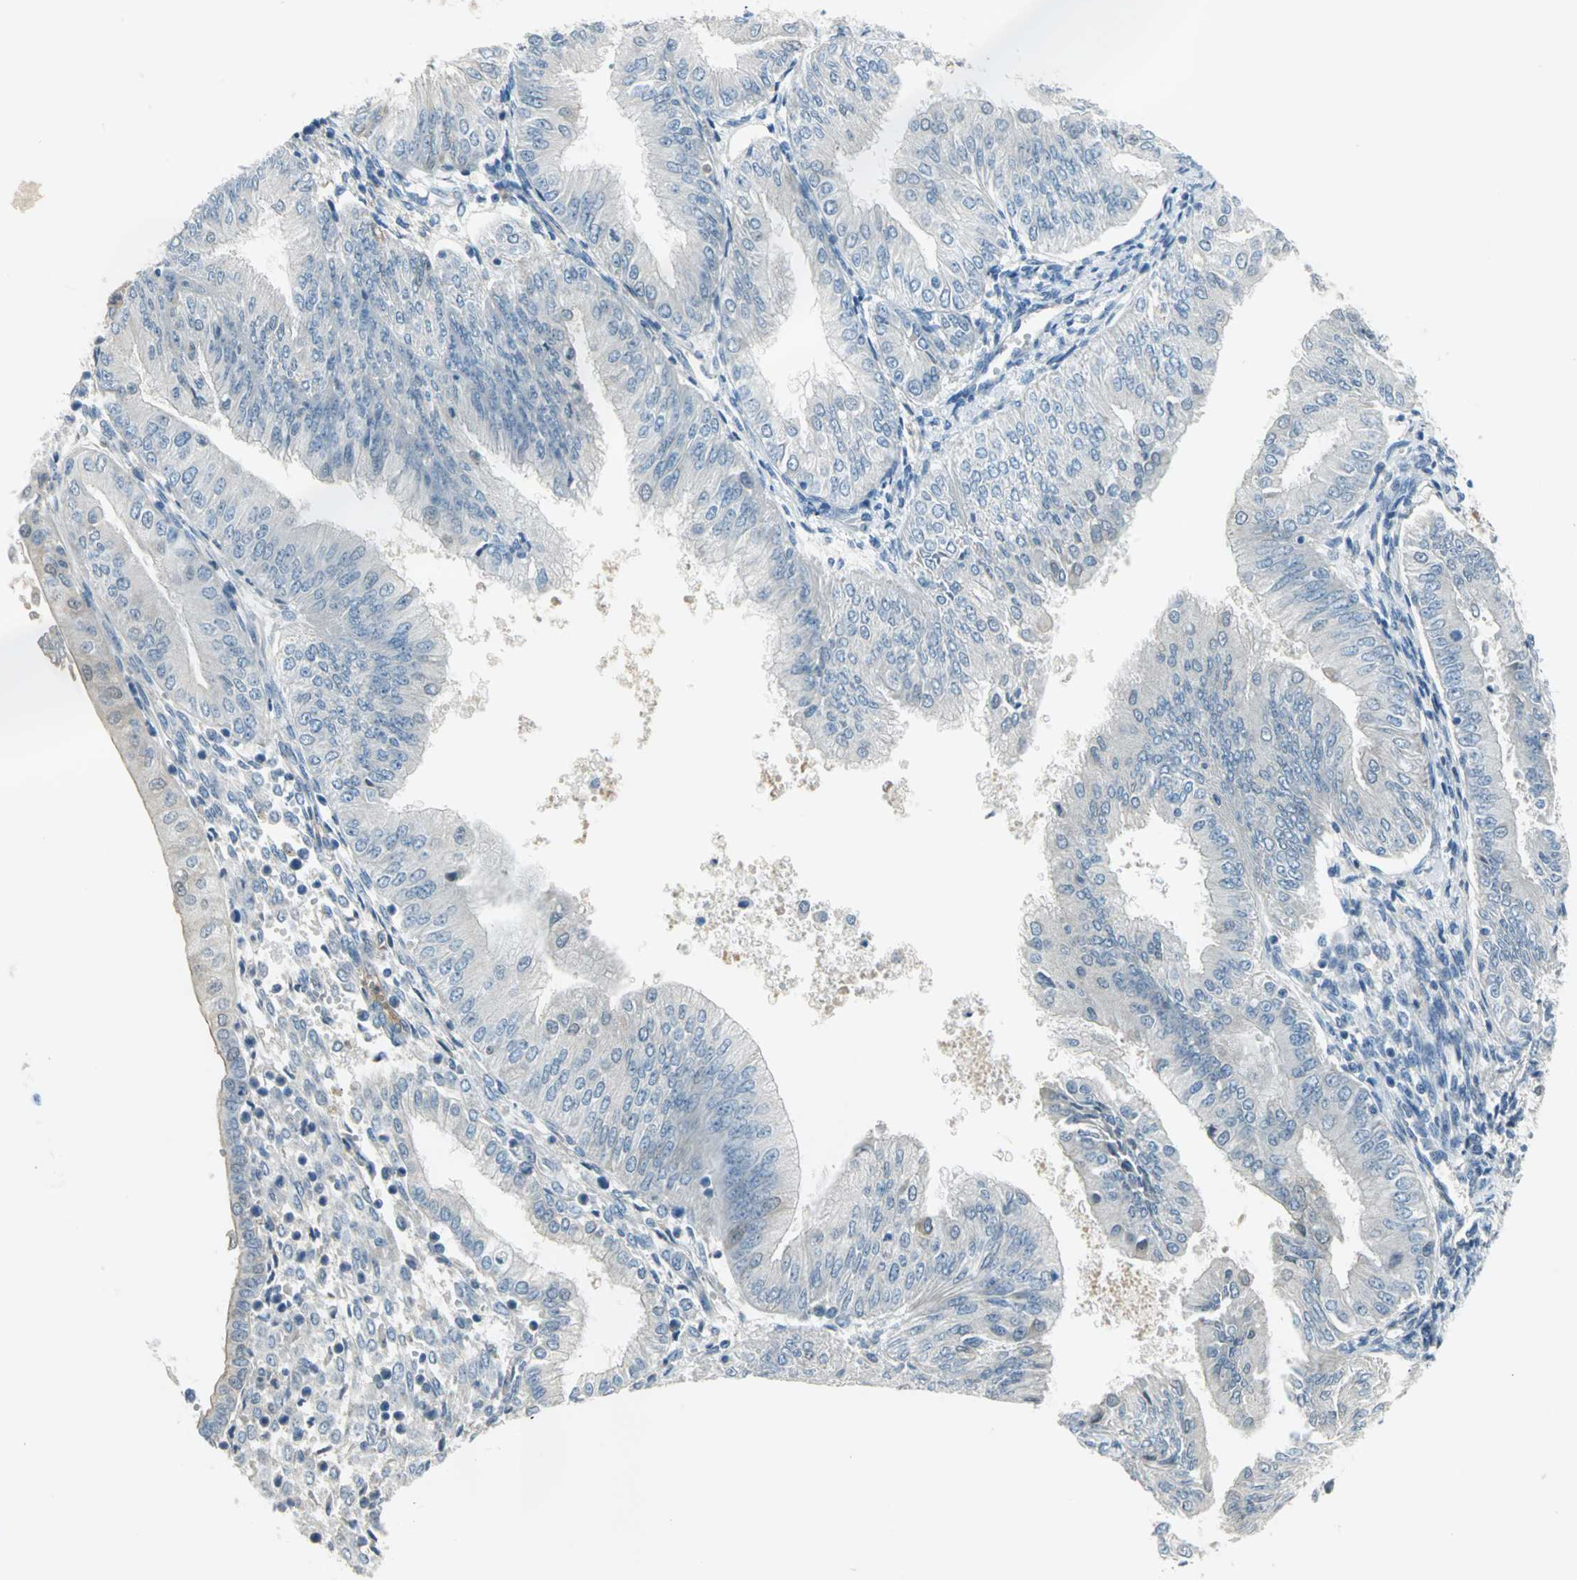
{"staining": {"intensity": "weak", "quantity": "<25%", "location": "cytoplasmic/membranous,nuclear"}, "tissue": "endometrial cancer", "cell_type": "Tumor cells", "image_type": "cancer", "snomed": [{"axis": "morphology", "description": "Adenocarcinoma, NOS"}, {"axis": "topography", "description": "Endometrium"}], "caption": "Endometrial cancer stained for a protein using IHC reveals no positivity tumor cells.", "gene": "ZIC1", "patient": {"sex": "female", "age": 53}}